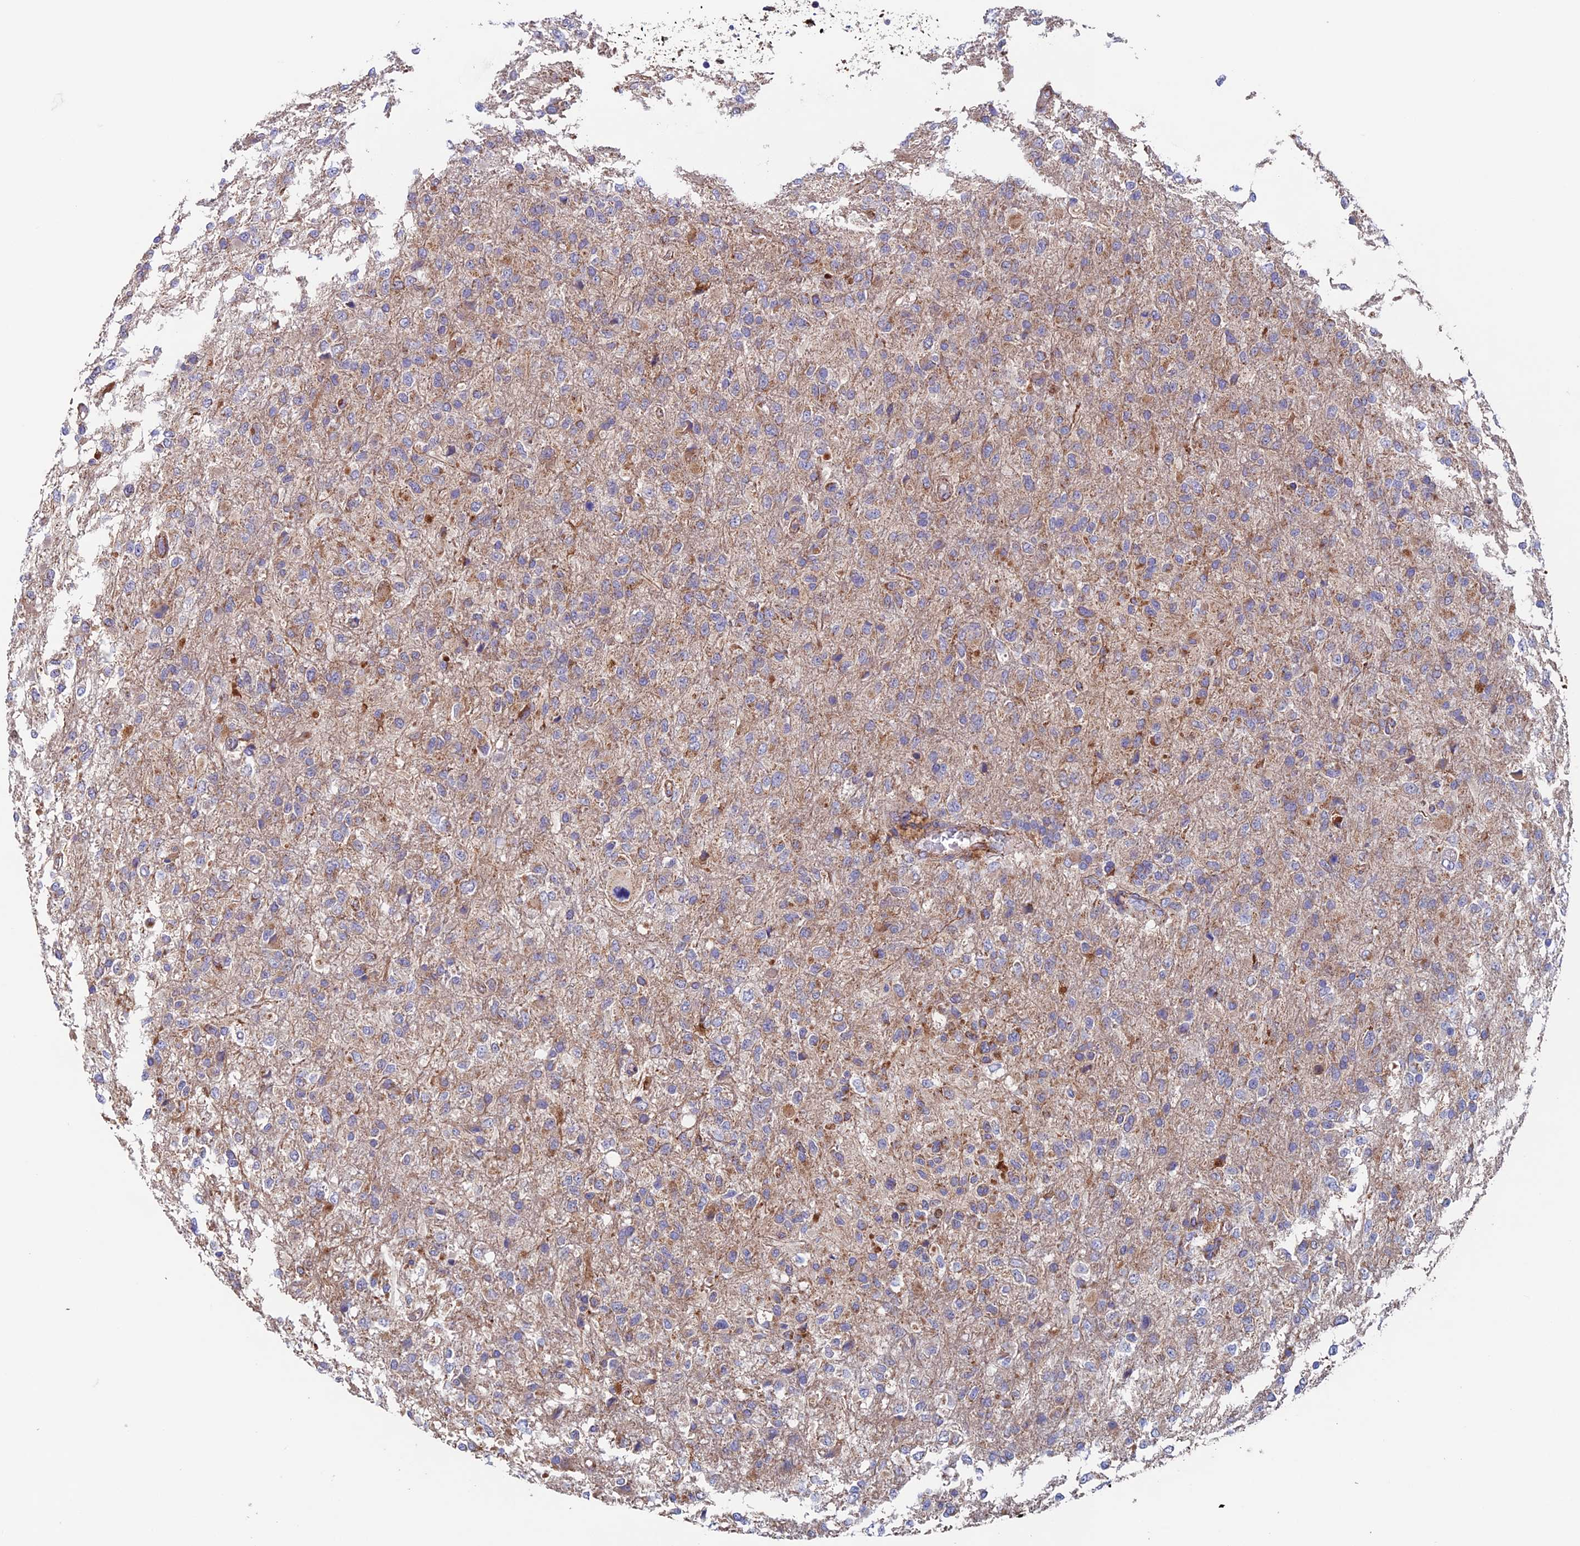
{"staining": {"intensity": "moderate", "quantity": "<25%", "location": "cytoplasmic/membranous"}, "tissue": "glioma", "cell_type": "Tumor cells", "image_type": "cancer", "snomed": [{"axis": "morphology", "description": "Glioma, malignant, High grade"}, {"axis": "topography", "description": "Brain"}], "caption": "Immunohistochemical staining of human malignant glioma (high-grade) displays low levels of moderate cytoplasmic/membranous protein expression in approximately <25% of tumor cells.", "gene": "MRPL1", "patient": {"sex": "female", "age": 74}}